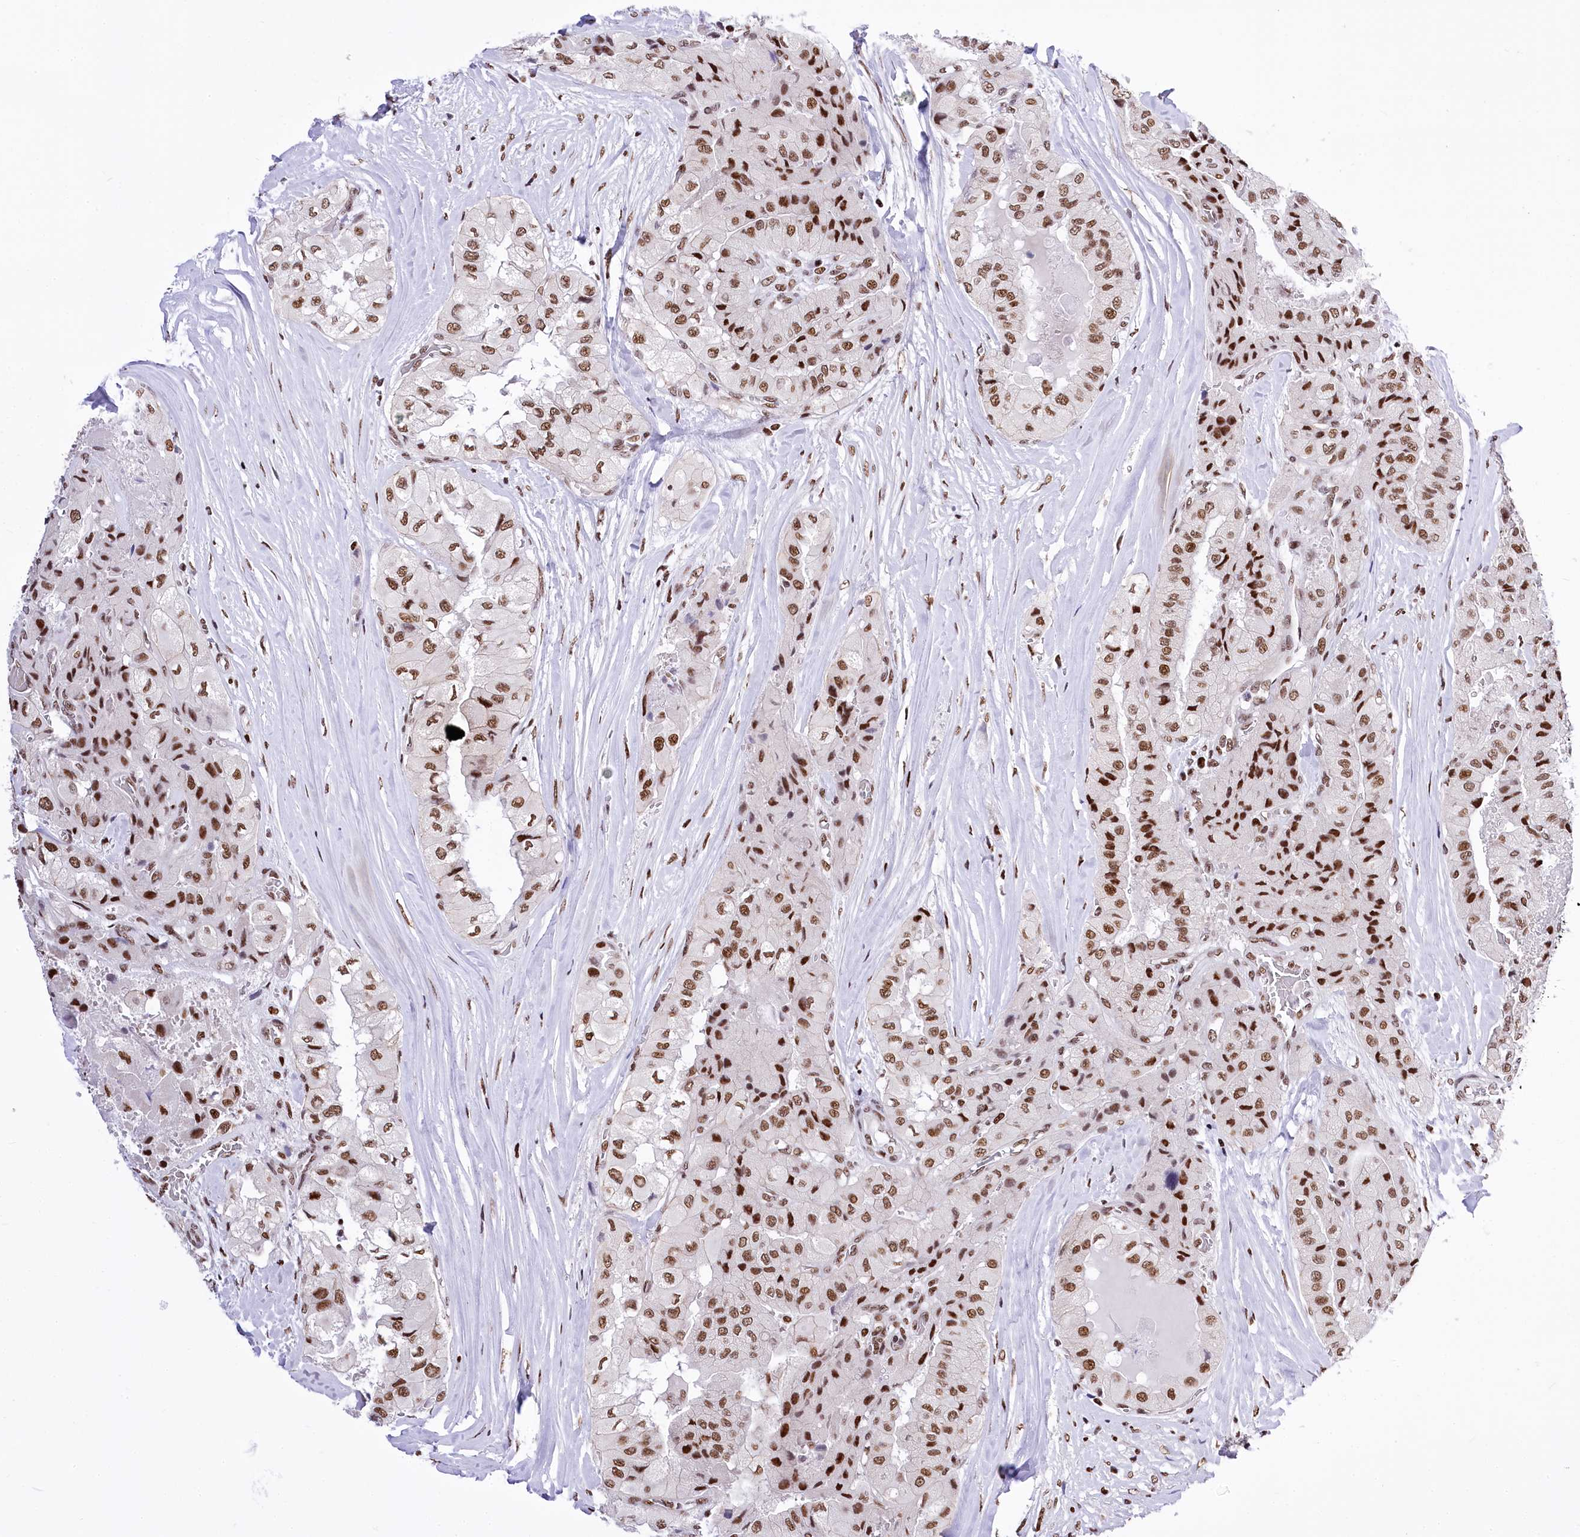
{"staining": {"intensity": "moderate", "quantity": ">75%", "location": "nuclear"}, "tissue": "thyroid cancer", "cell_type": "Tumor cells", "image_type": "cancer", "snomed": [{"axis": "morphology", "description": "Papillary adenocarcinoma, NOS"}, {"axis": "topography", "description": "Thyroid gland"}], "caption": "Papillary adenocarcinoma (thyroid) tissue demonstrates moderate nuclear staining in about >75% of tumor cells", "gene": "POU4F3", "patient": {"sex": "female", "age": 59}}